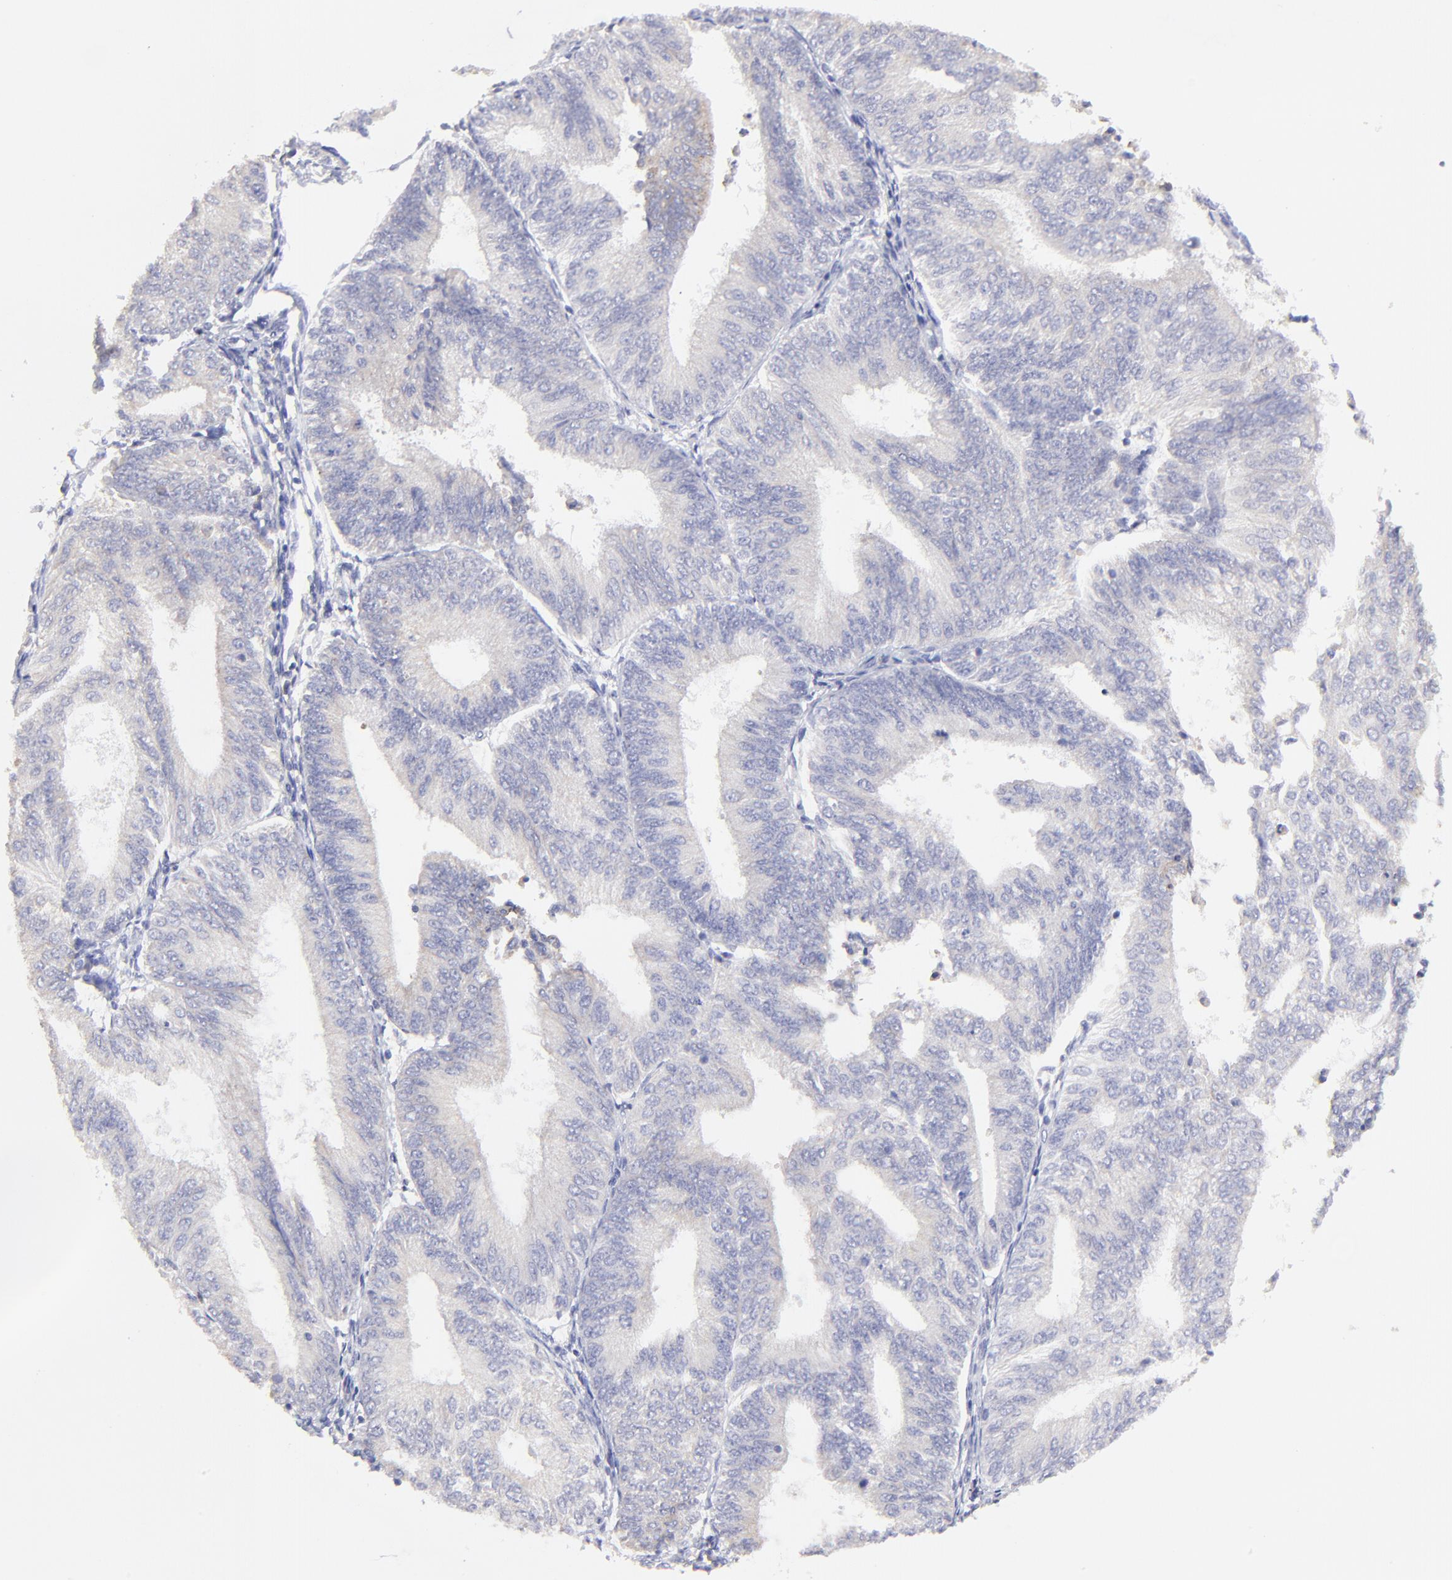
{"staining": {"intensity": "weak", "quantity": "<25%", "location": "cytoplasmic/membranous"}, "tissue": "endometrial cancer", "cell_type": "Tumor cells", "image_type": "cancer", "snomed": [{"axis": "morphology", "description": "Adenocarcinoma, NOS"}, {"axis": "topography", "description": "Endometrium"}], "caption": "High power microscopy image of an immunohistochemistry (IHC) histopathology image of endometrial cancer (adenocarcinoma), revealing no significant positivity in tumor cells.", "gene": "LHFPL1", "patient": {"sex": "female", "age": 55}}